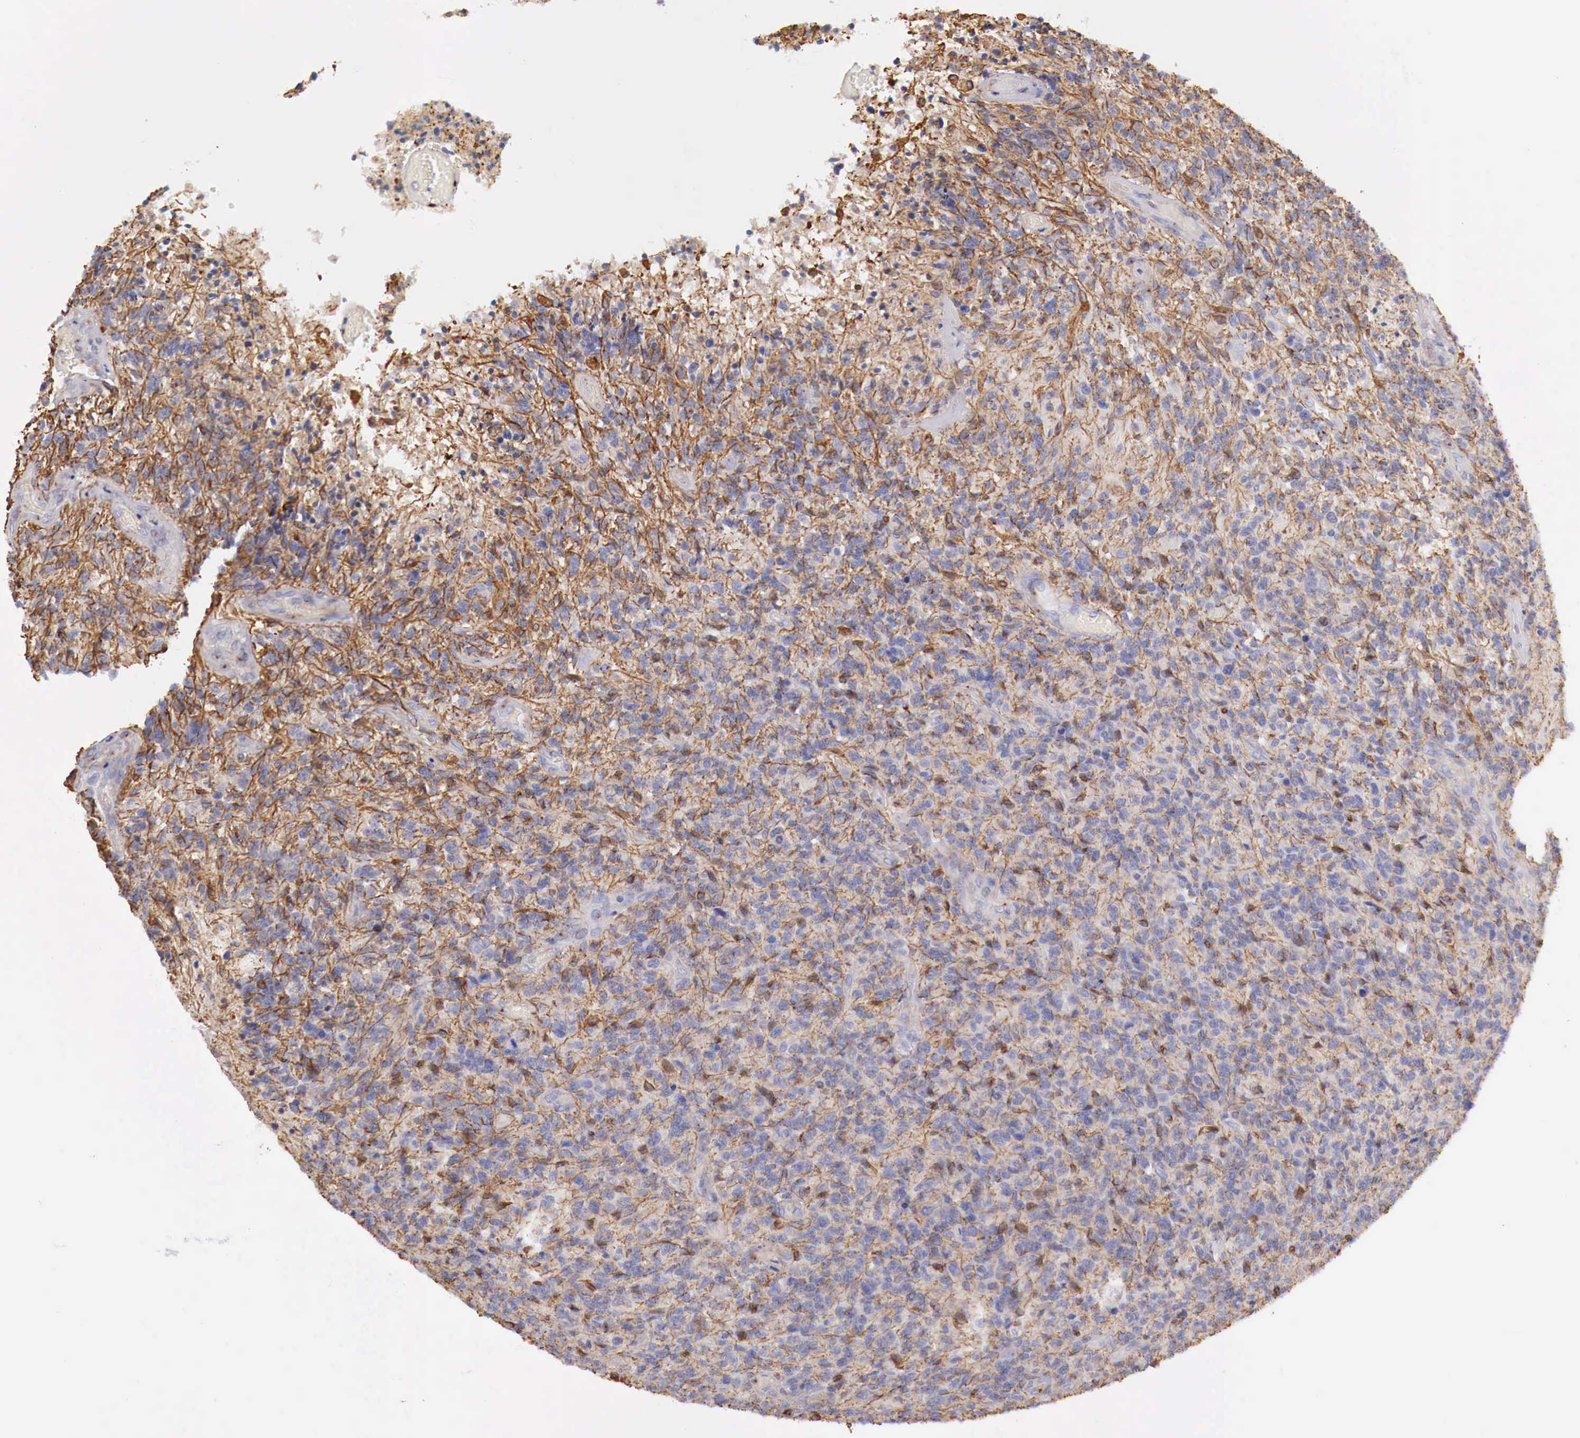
{"staining": {"intensity": "weak", "quantity": "<25%", "location": "cytoplasmic/membranous"}, "tissue": "glioma", "cell_type": "Tumor cells", "image_type": "cancer", "snomed": [{"axis": "morphology", "description": "Glioma, malignant, High grade"}, {"axis": "topography", "description": "Brain"}], "caption": "Immunohistochemistry (IHC) of glioma shows no positivity in tumor cells. The staining is performed using DAB brown chromogen with nuclei counter-stained in using hematoxylin.", "gene": "KLHDC7B", "patient": {"sex": "male", "age": 36}}